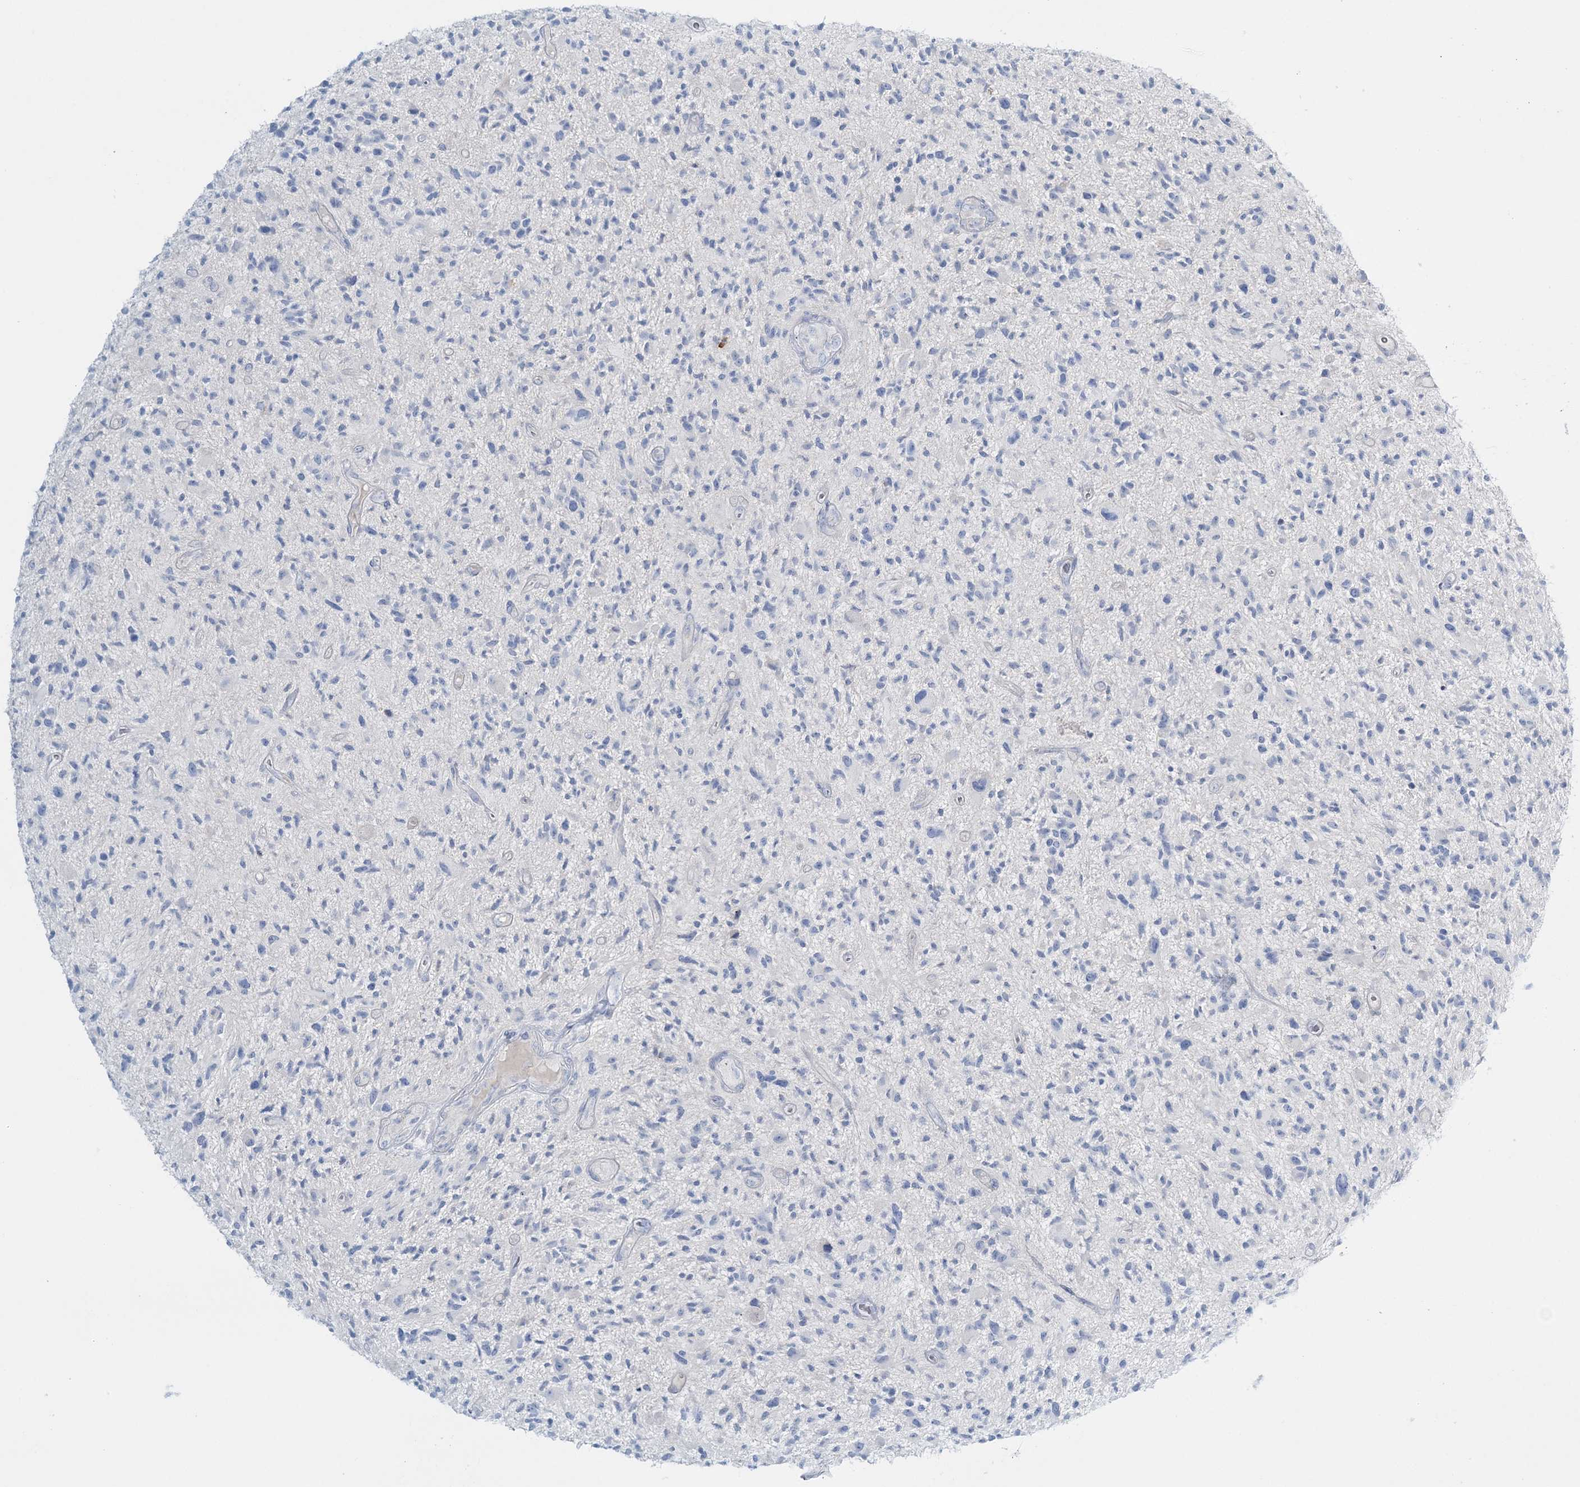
{"staining": {"intensity": "negative", "quantity": "none", "location": "none"}, "tissue": "glioma", "cell_type": "Tumor cells", "image_type": "cancer", "snomed": [{"axis": "morphology", "description": "Glioma, malignant, High grade"}, {"axis": "topography", "description": "Brain"}], "caption": "Immunohistochemistry (IHC) photomicrograph of glioma stained for a protein (brown), which demonstrates no staining in tumor cells.", "gene": "WDSUB1", "patient": {"sex": "male", "age": 47}}